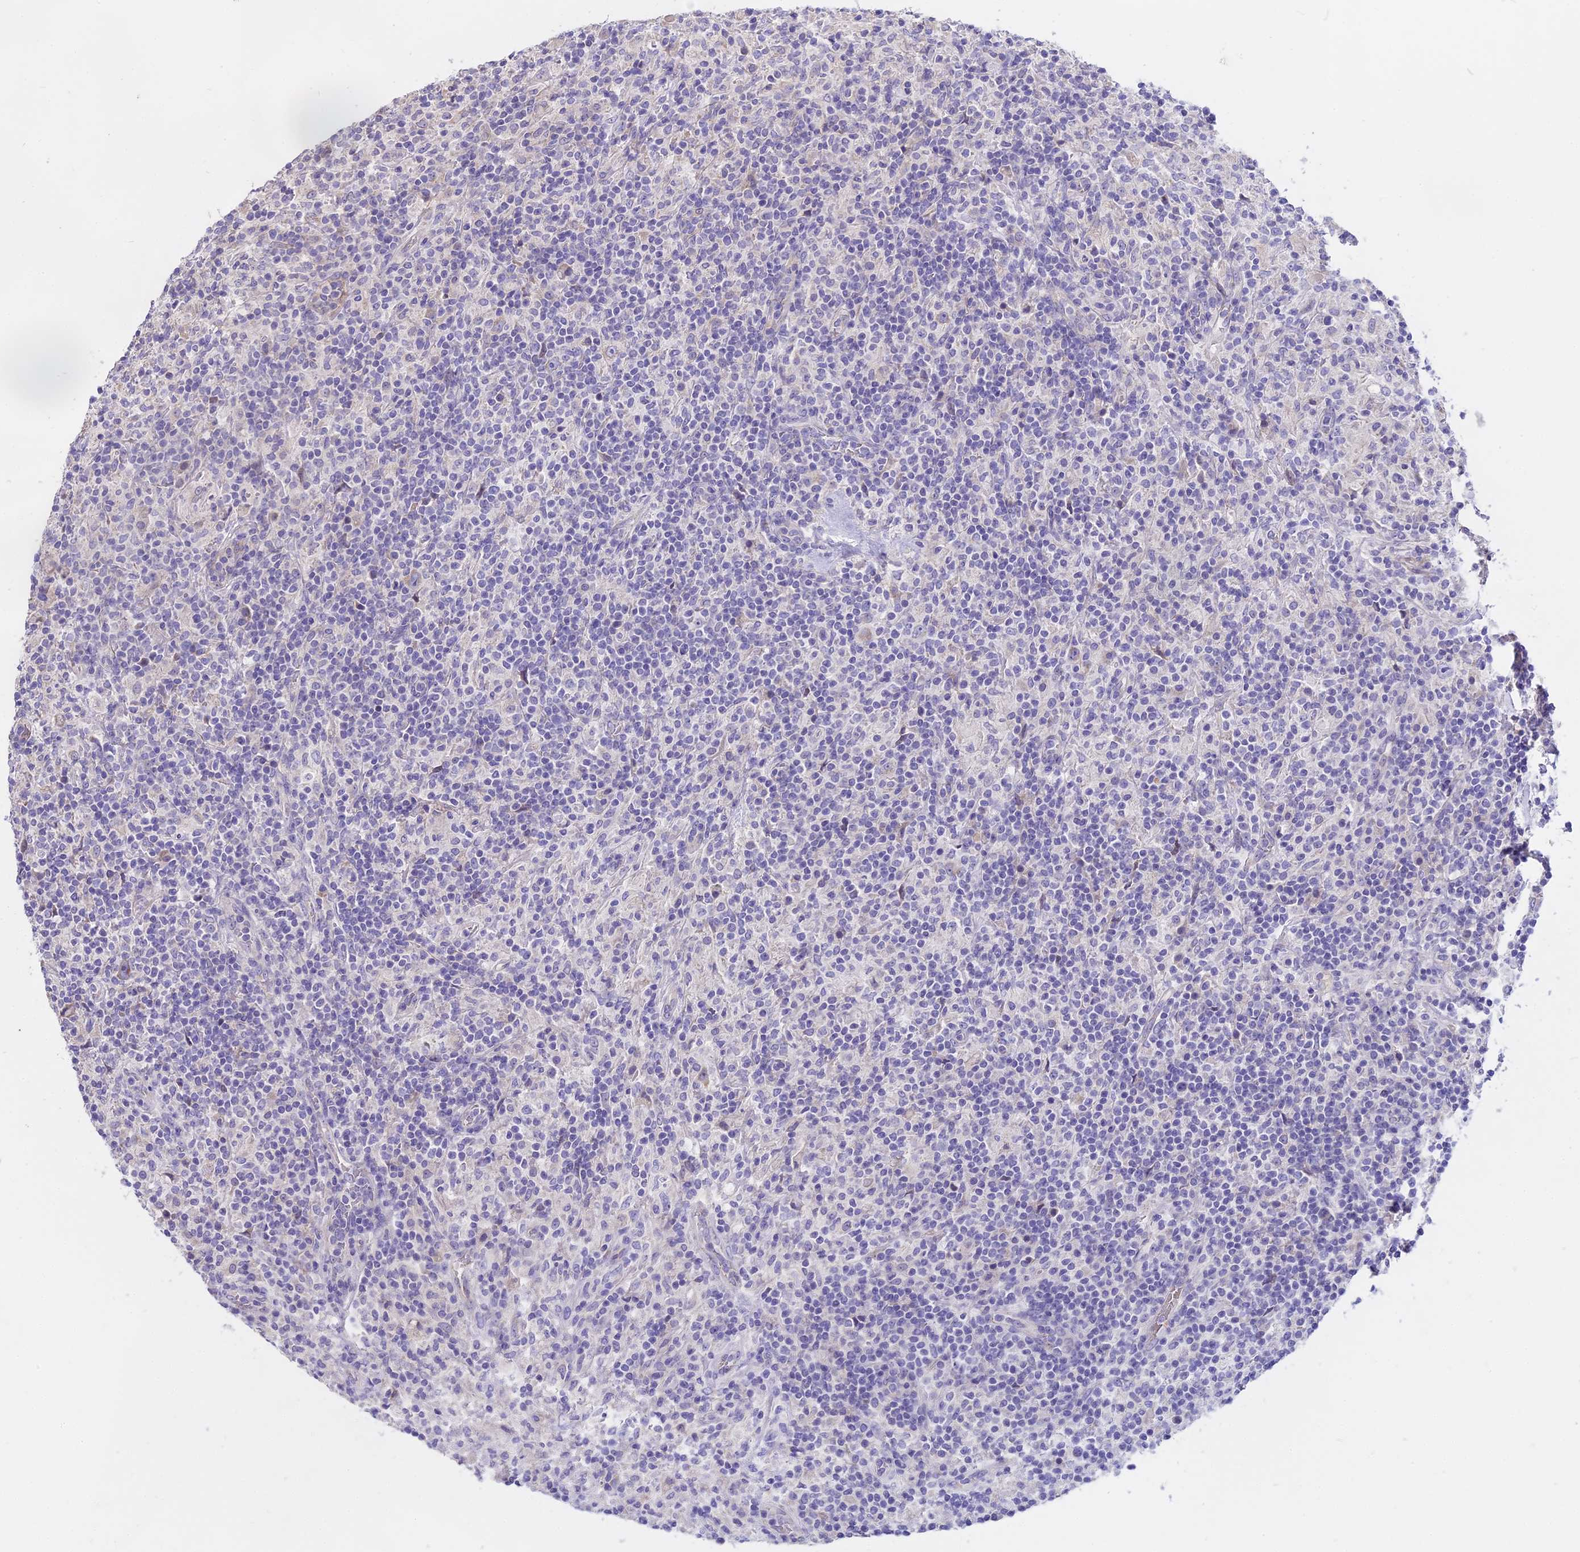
{"staining": {"intensity": "negative", "quantity": "none", "location": "none"}, "tissue": "lymphoma", "cell_type": "Tumor cells", "image_type": "cancer", "snomed": [{"axis": "morphology", "description": "Hodgkin's disease, NOS"}, {"axis": "topography", "description": "Lymph node"}], "caption": "The image displays no significant expression in tumor cells of lymphoma.", "gene": "WFDC2", "patient": {"sex": "male", "age": 70}}